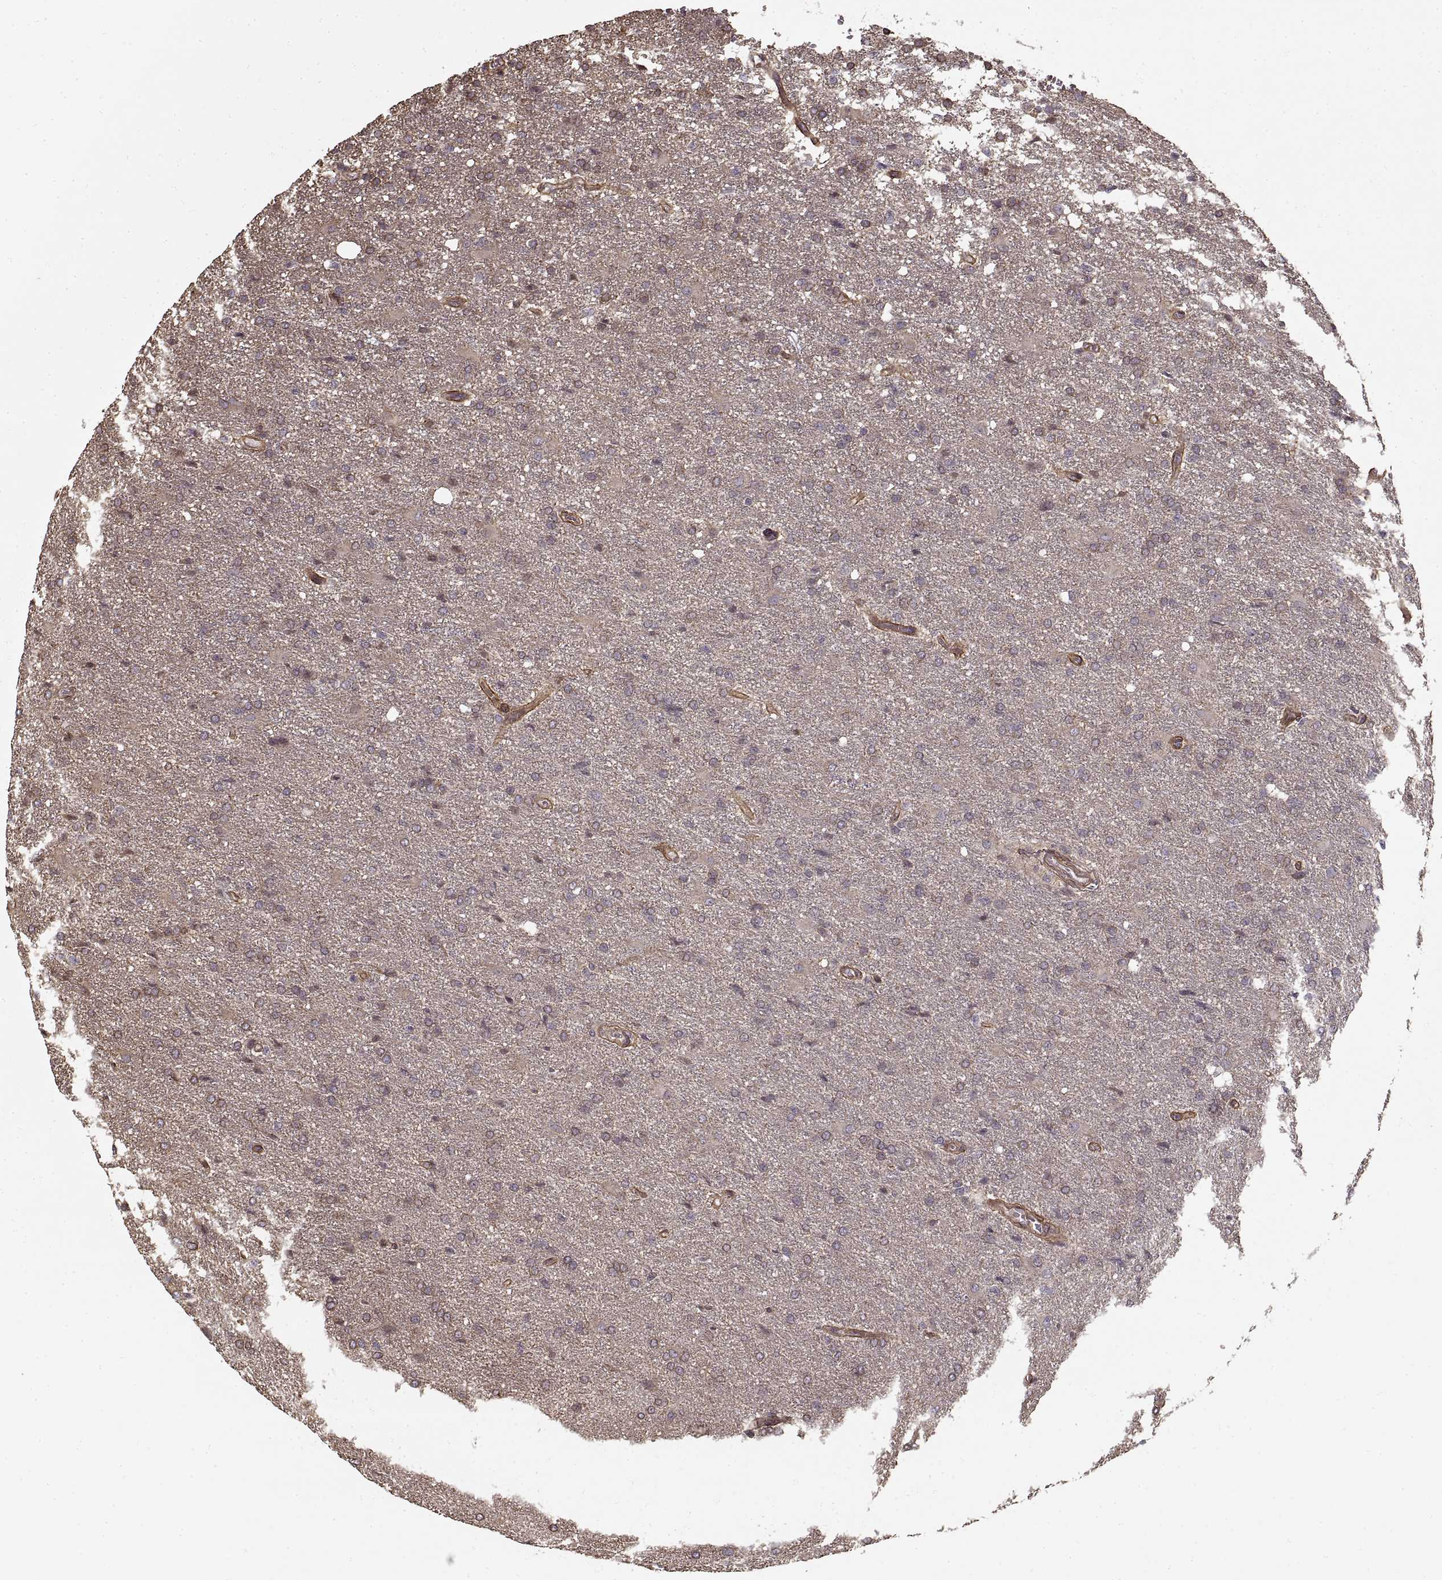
{"staining": {"intensity": "negative", "quantity": "none", "location": "none"}, "tissue": "glioma", "cell_type": "Tumor cells", "image_type": "cancer", "snomed": [{"axis": "morphology", "description": "Glioma, malignant, High grade"}, {"axis": "topography", "description": "Brain"}], "caption": "This is a micrograph of immunohistochemistry staining of glioma, which shows no staining in tumor cells.", "gene": "LAMB2", "patient": {"sex": "male", "age": 68}}